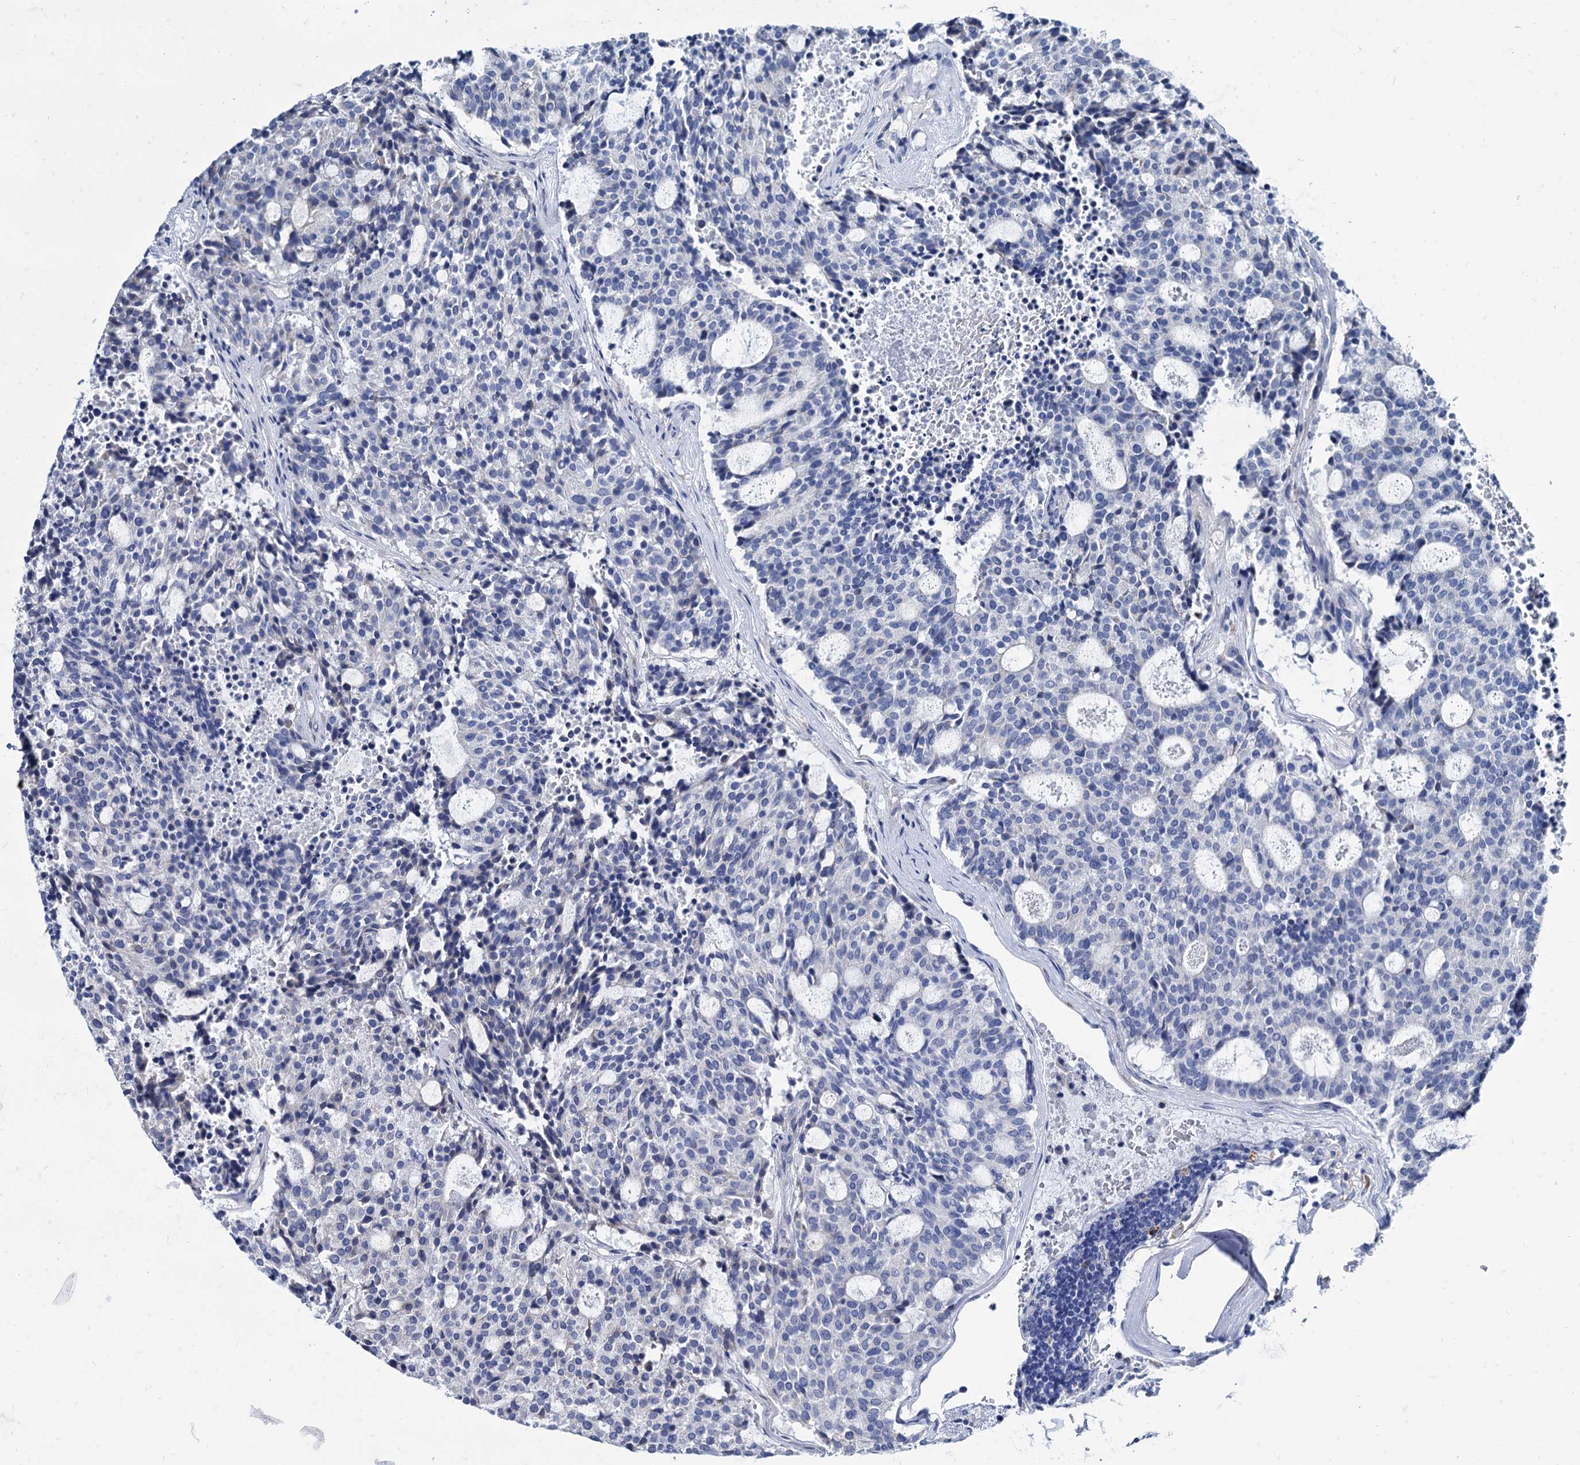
{"staining": {"intensity": "negative", "quantity": "none", "location": "none"}, "tissue": "carcinoid", "cell_type": "Tumor cells", "image_type": "cancer", "snomed": [{"axis": "morphology", "description": "Carcinoid, malignant, NOS"}, {"axis": "topography", "description": "Pancreas"}], "caption": "Micrograph shows no protein expression in tumor cells of carcinoid (malignant) tissue. (IHC, brightfield microscopy, high magnification).", "gene": "FOXR2", "patient": {"sex": "female", "age": 54}}